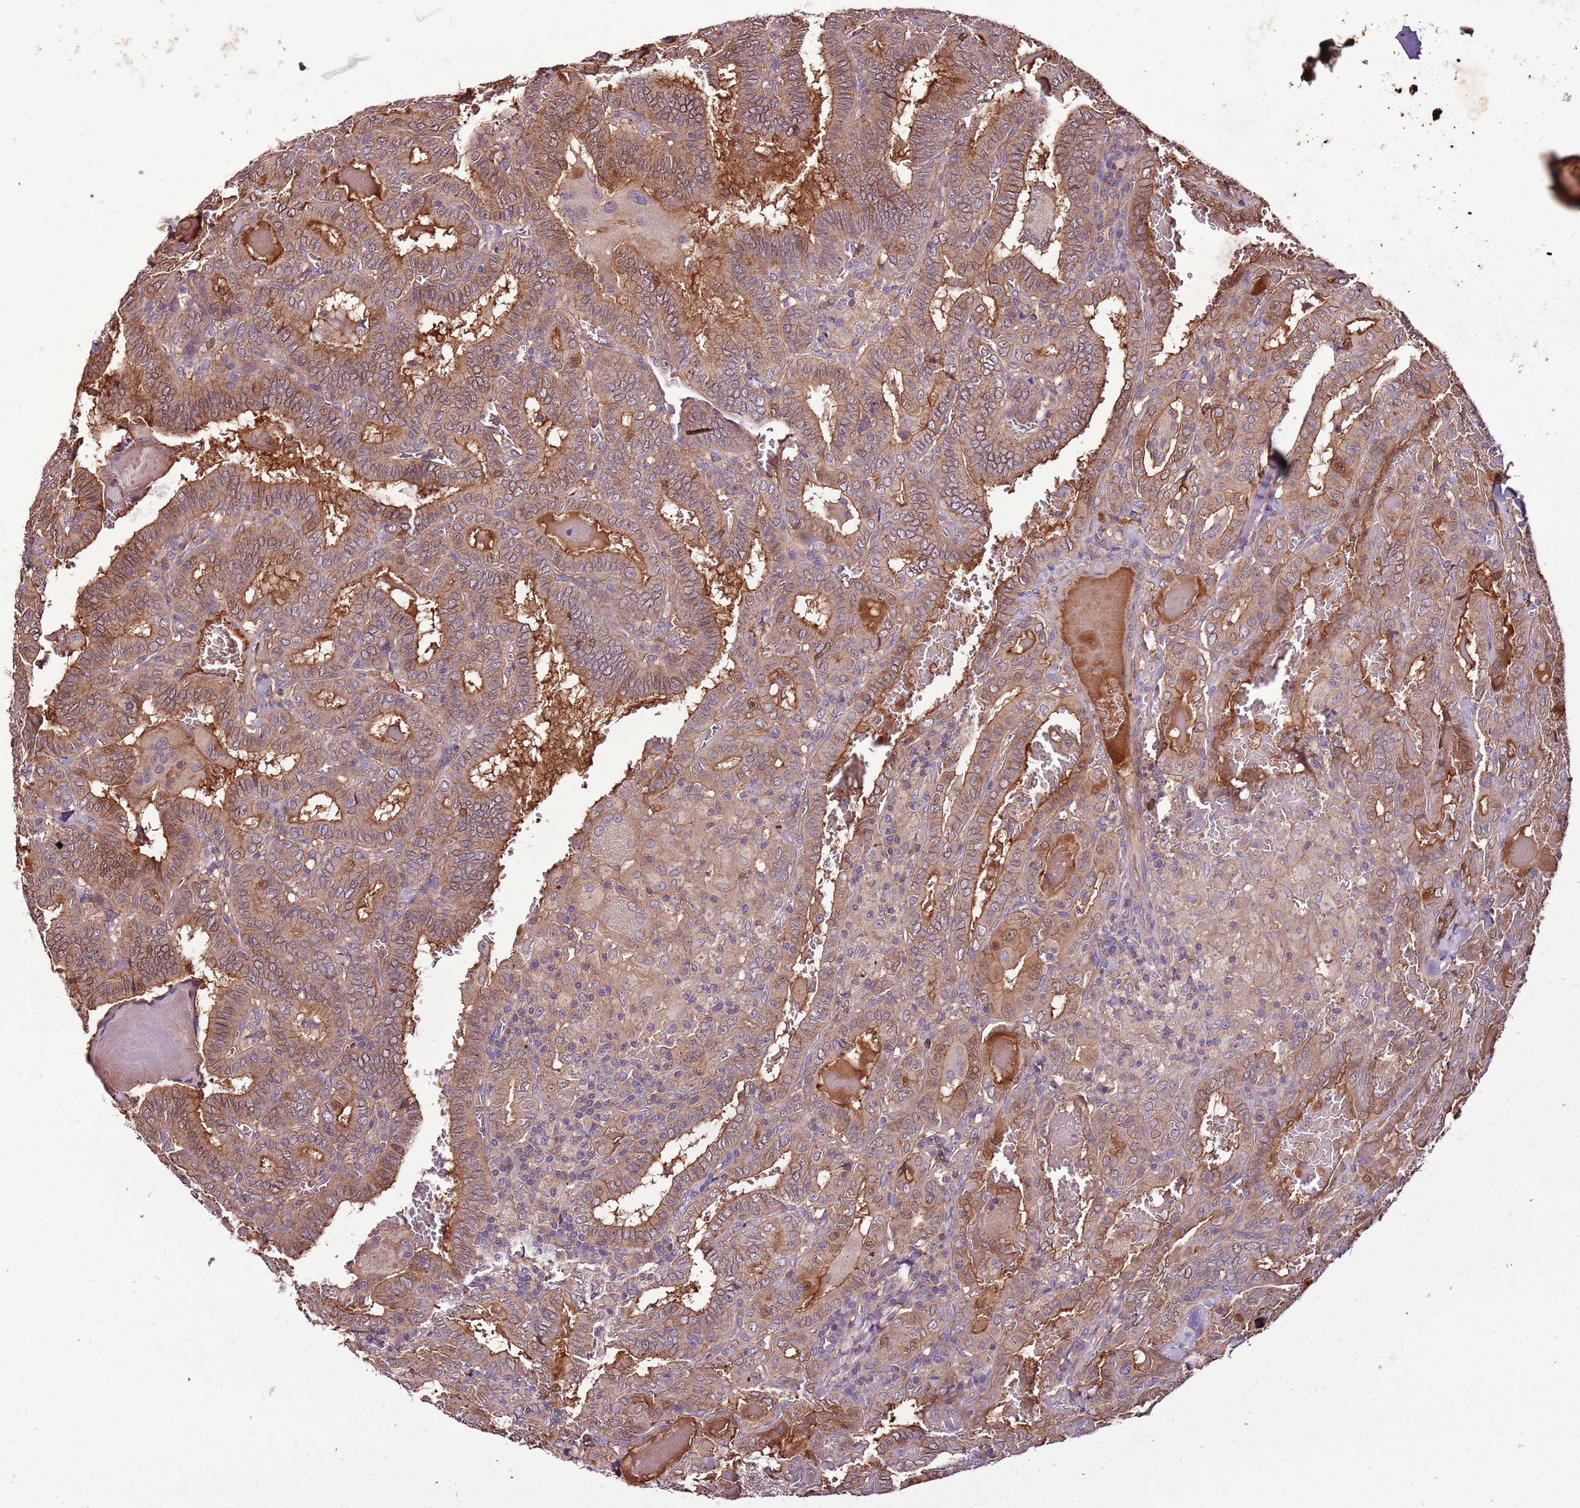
{"staining": {"intensity": "moderate", "quantity": ">75%", "location": "cytoplasmic/membranous"}, "tissue": "thyroid cancer", "cell_type": "Tumor cells", "image_type": "cancer", "snomed": [{"axis": "morphology", "description": "Papillary adenocarcinoma, NOS"}, {"axis": "topography", "description": "Thyroid gland"}], "caption": "DAB (3,3'-diaminobenzidine) immunohistochemical staining of human thyroid cancer demonstrates moderate cytoplasmic/membranous protein staining in approximately >75% of tumor cells.", "gene": "DENR", "patient": {"sex": "female", "age": 72}}